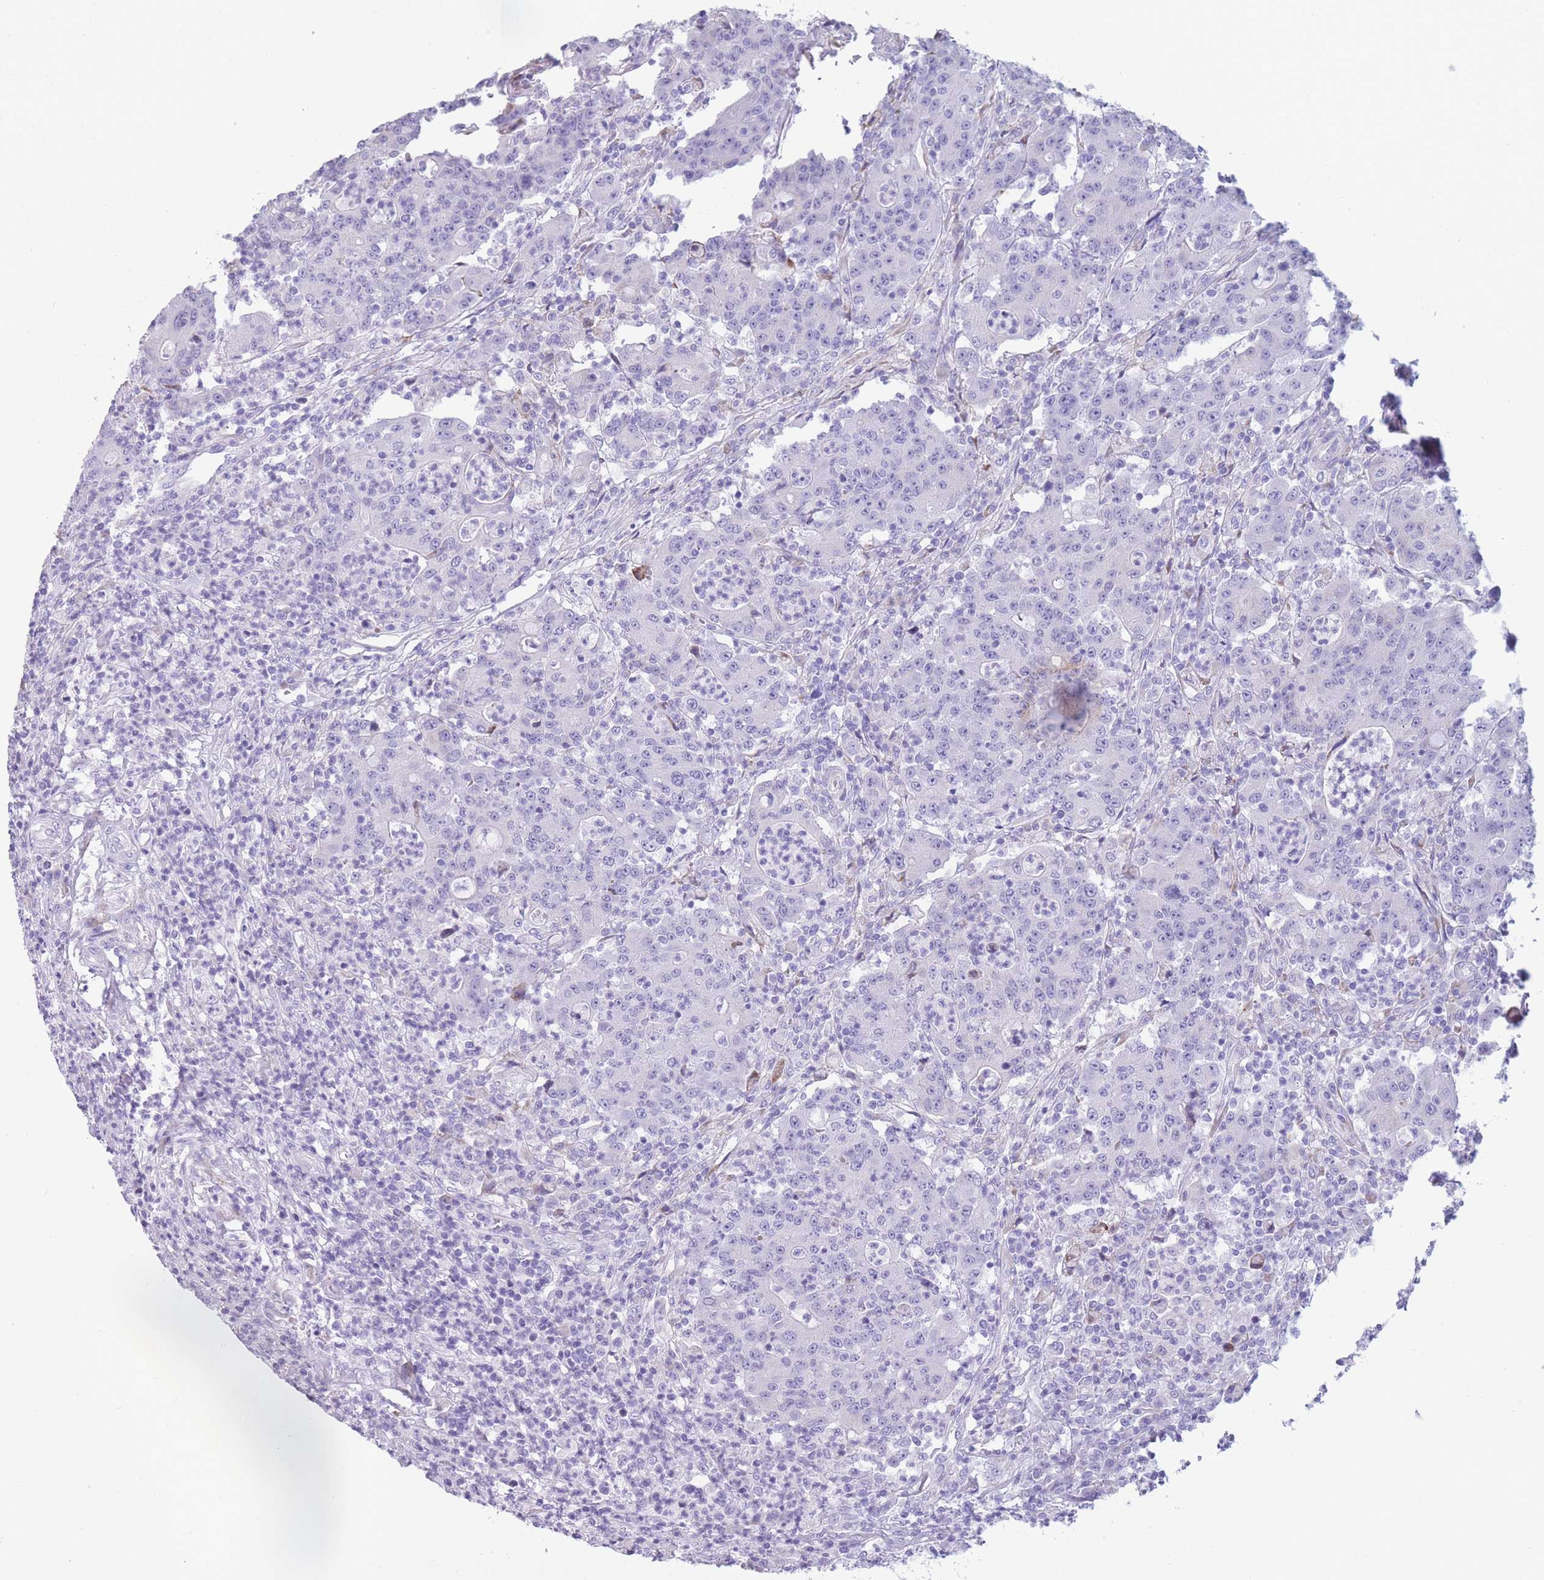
{"staining": {"intensity": "negative", "quantity": "none", "location": "none"}, "tissue": "colorectal cancer", "cell_type": "Tumor cells", "image_type": "cancer", "snomed": [{"axis": "morphology", "description": "Adenocarcinoma, NOS"}, {"axis": "topography", "description": "Colon"}], "caption": "High magnification brightfield microscopy of colorectal cancer stained with DAB (3,3'-diaminobenzidine) (brown) and counterstained with hematoxylin (blue): tumor cells show no significant expression. The staining is performed using DAB (3,3'-diaminobenzidine) brown chromogen with nuclei counter-stained in using hematoxylin.", "gene": "COL27A1", "patient": {"sex": "male", "age": 83}}